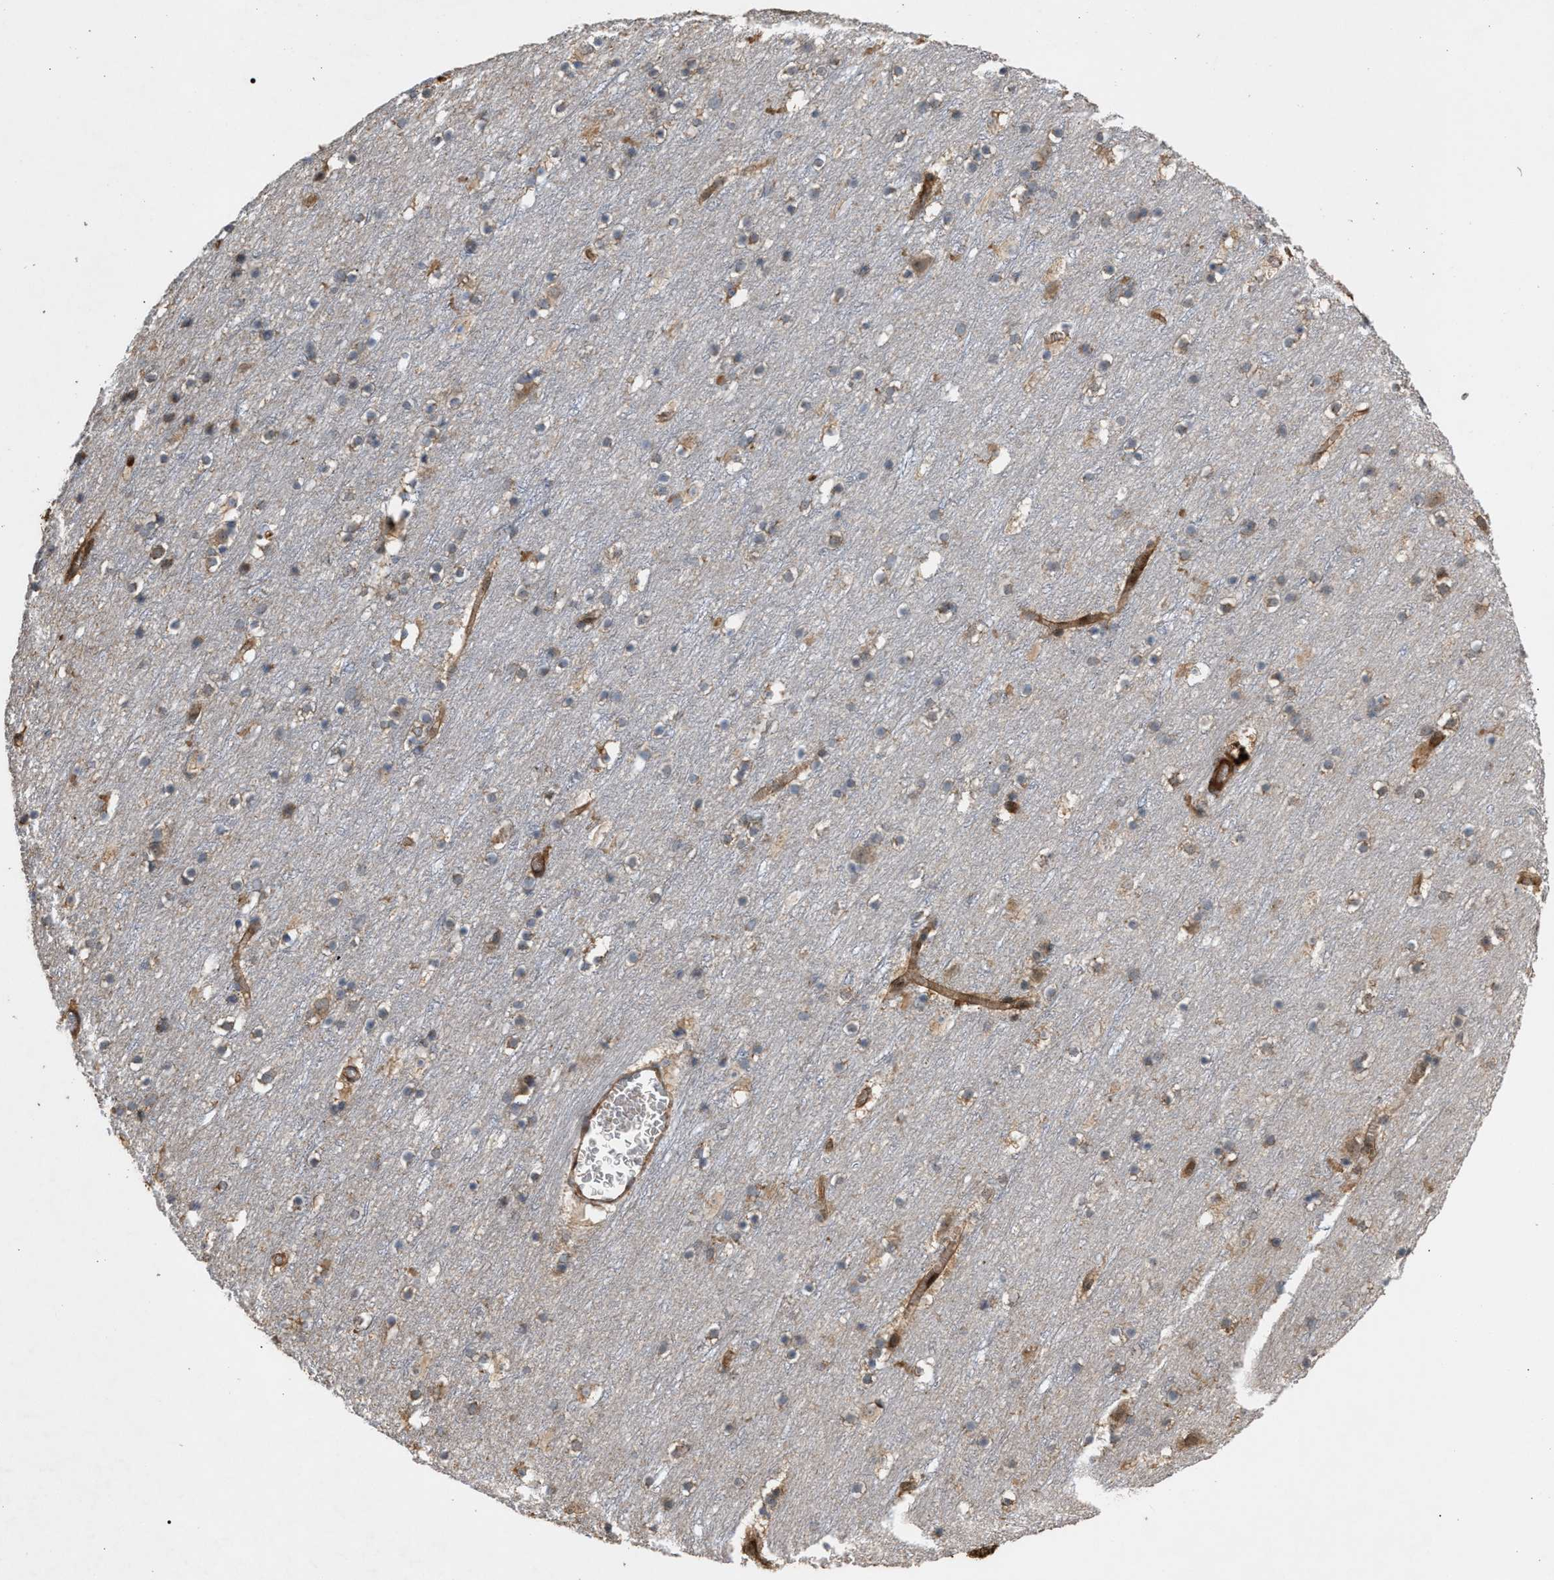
{"staining": {"intensity": "strong", "quantity": ">75%", "location": "cytoplasmic/membranous"}, "tissue": "cerebral cortex", "cell_type": "Endothelial cells", "image_type": "normal", "snomed": [{"axis": "morphology", "description": "Normal tissue, NOS"}, {"axis": "topography", "description": "Cerebral cortex"}], "caption": "This histopathology image exhibits IHC staining of benign cerebral cortex, with high strong cytoplasmic/membranous staining in about >75% of endothelial cells.", "gene": "GCC1", "patient": {"sex": "male", "age": 45}}